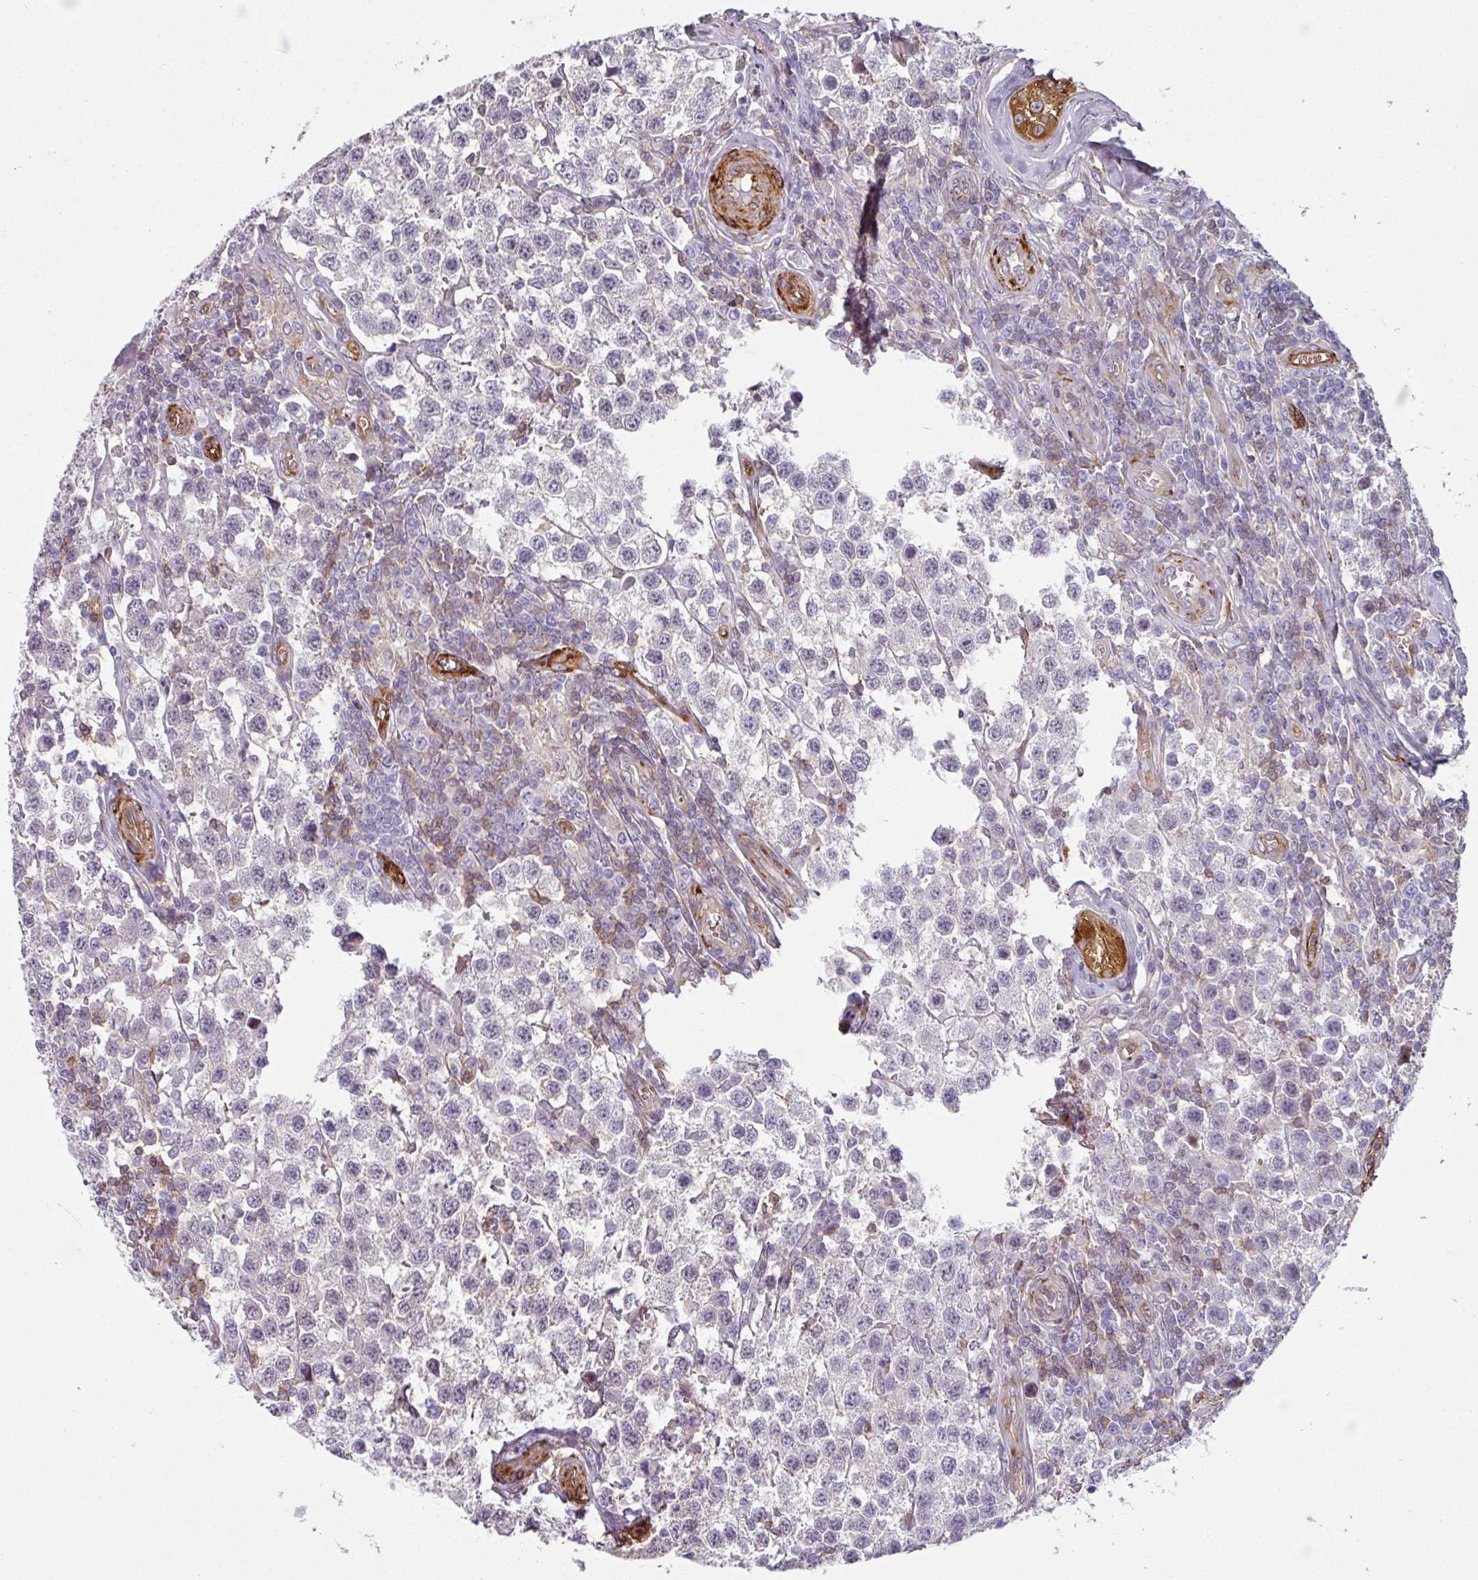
{"staining": {"intensity": "negative", "quantity": "none", "location": "none"}, "tissue": "testis cancer", "cell_type": "Tumor cells", "image_type": "cancer", "snomed": [{"axis": "morphology", "description": "Seminoma, NOS"}, {"axis": "topography", "description": "Testis"}], "caption": "A histopathology image of human testis seminoma is negative for staining in tumor cells.", "gene": "BEND5", "patient": {"sex": "male", "age": 34}}